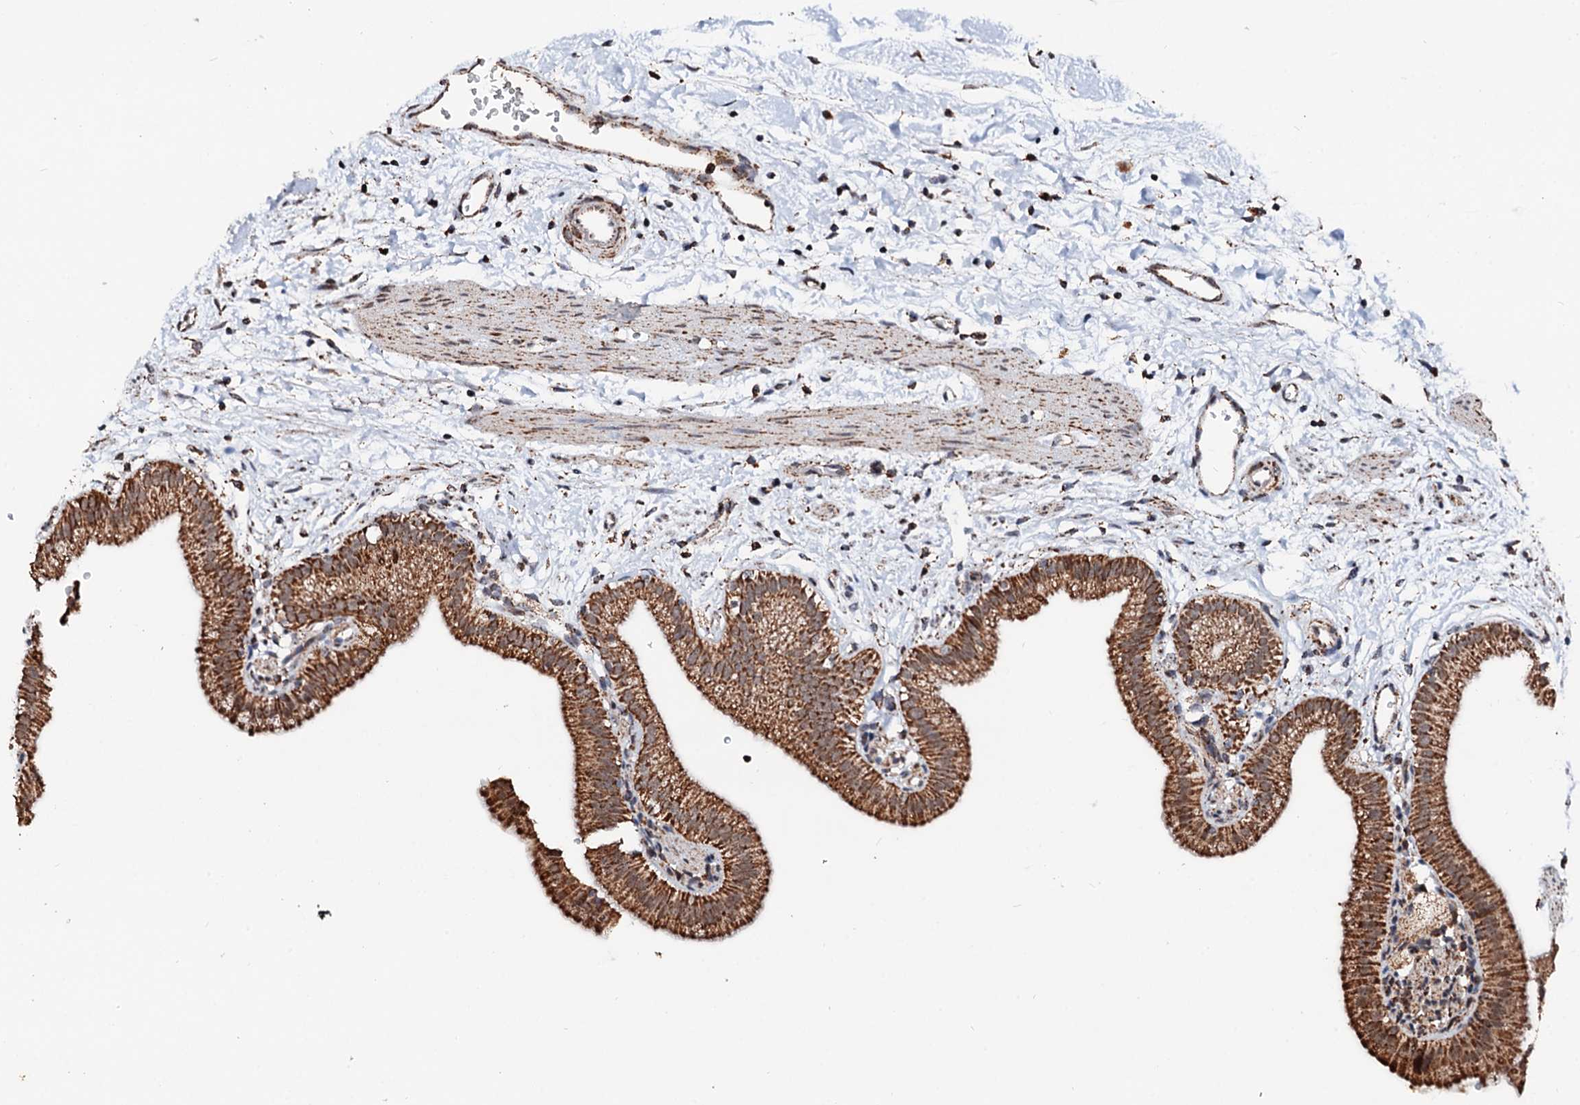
{"staining": {"intensity": "strong", "quantity": ">75%", "location": "cytoplasmic/membranous"}, "tissue": "gallbladder", "cell_type": "Glandular cells", "image_type": "normal", "snomed": [{"axis": "morphology", "description": "Normal tissue, NOS"}, {"axis": "topography", "description": "Gallbladder"}], "caption": "This is an image of IHC staining of benign gallbladder, which shows strong positivity in the cytoplasmic/membranous of glandular cells.", "gene": "SECISBP2L", "patient": {"sex": "male", "age": 55}}